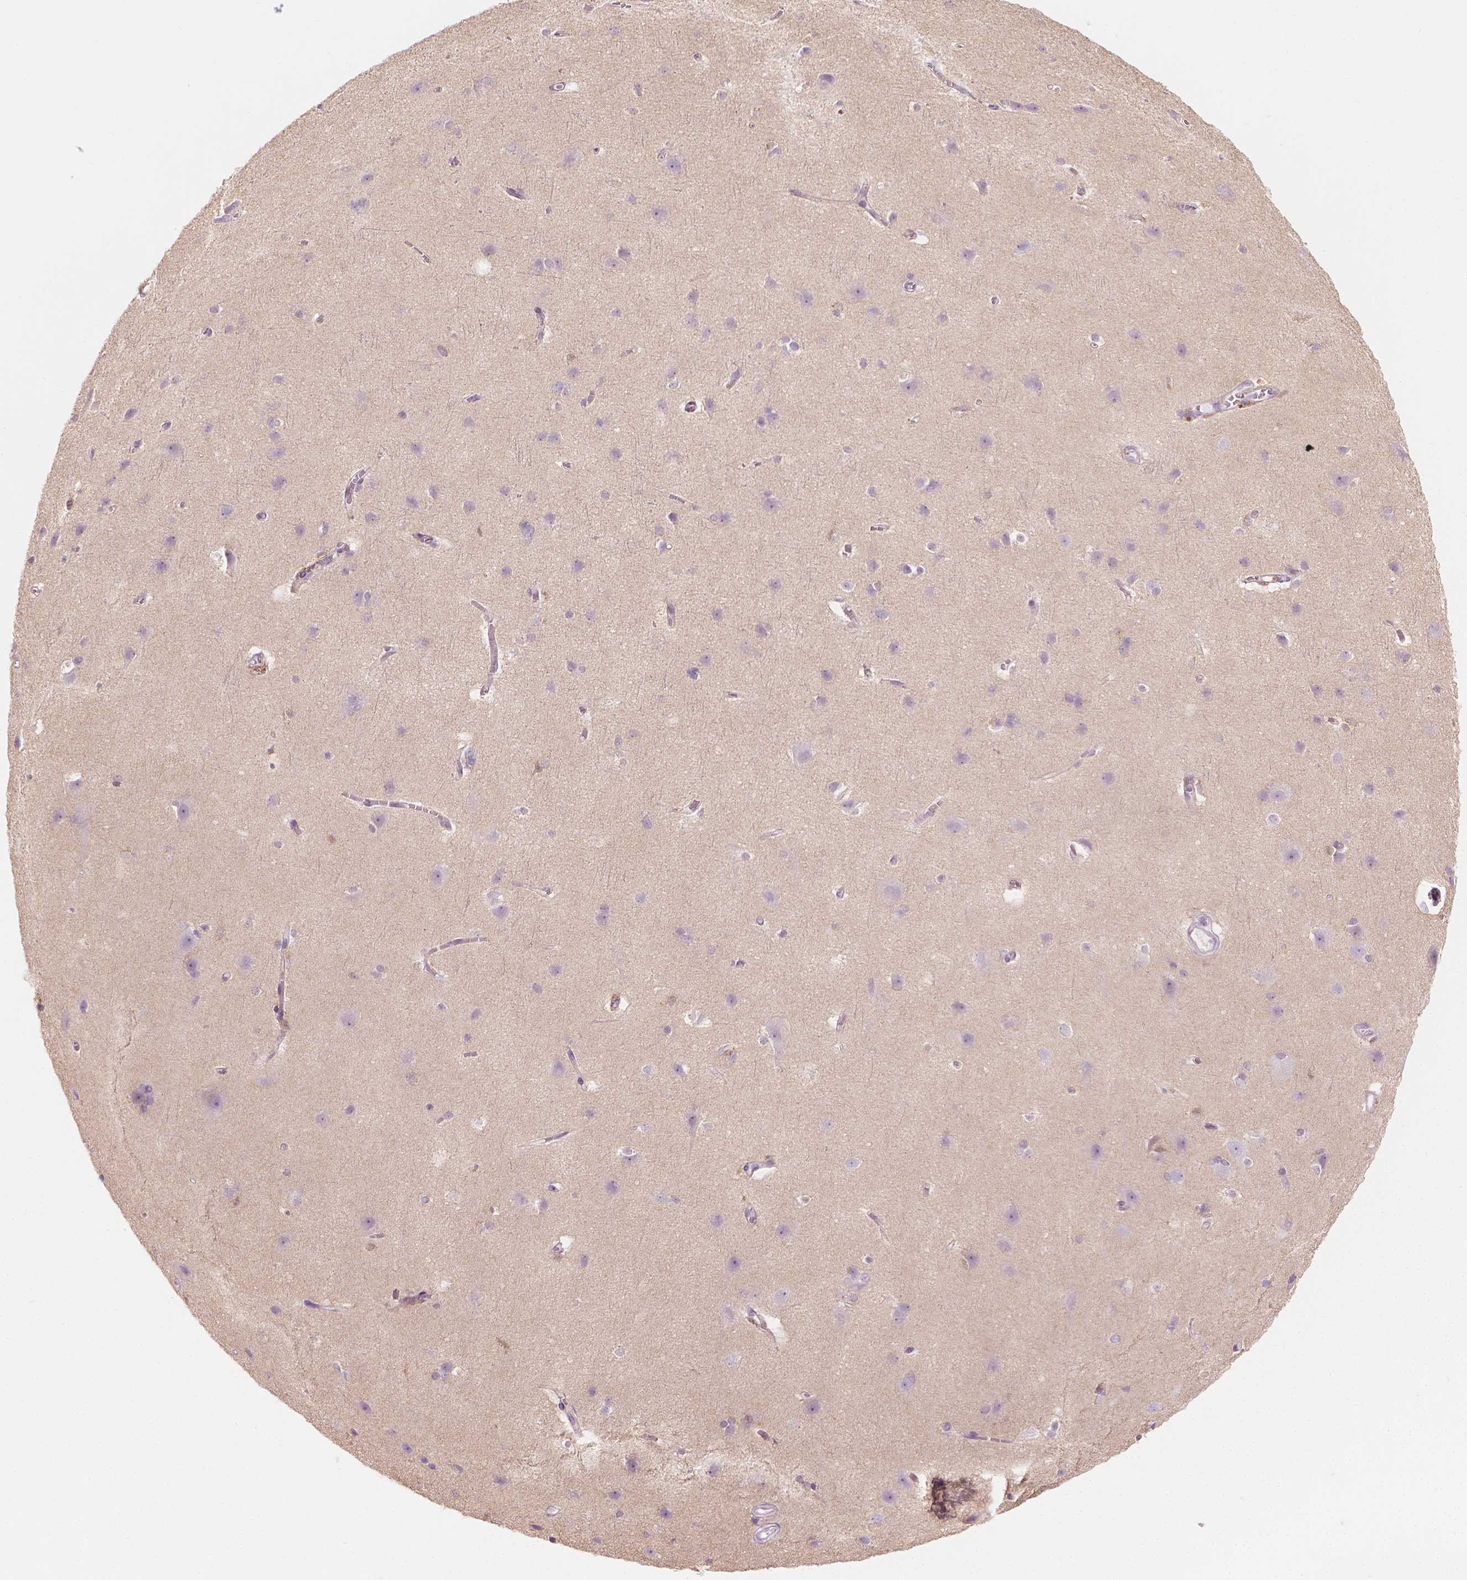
{"staining": {"intensity": "weak", "quantity": "<25%", "location": "cytoplasmic/membranous"}, "tissue": "cerebral cortex", "cell_type": "Endothelial cells", "image_type": "normal", "snomed": [{"axis": "morphology", "description": "Normal tissue, NOS"}, {"axis": "topography", "description": "Cerebral cortex"}], "caption": "This is an IHC photomicrograph of normal cerebral cortex. There is no staining in endothelial cells.", "gene": "SHMT1", "patient": {"sex": "male", "age": 37}}